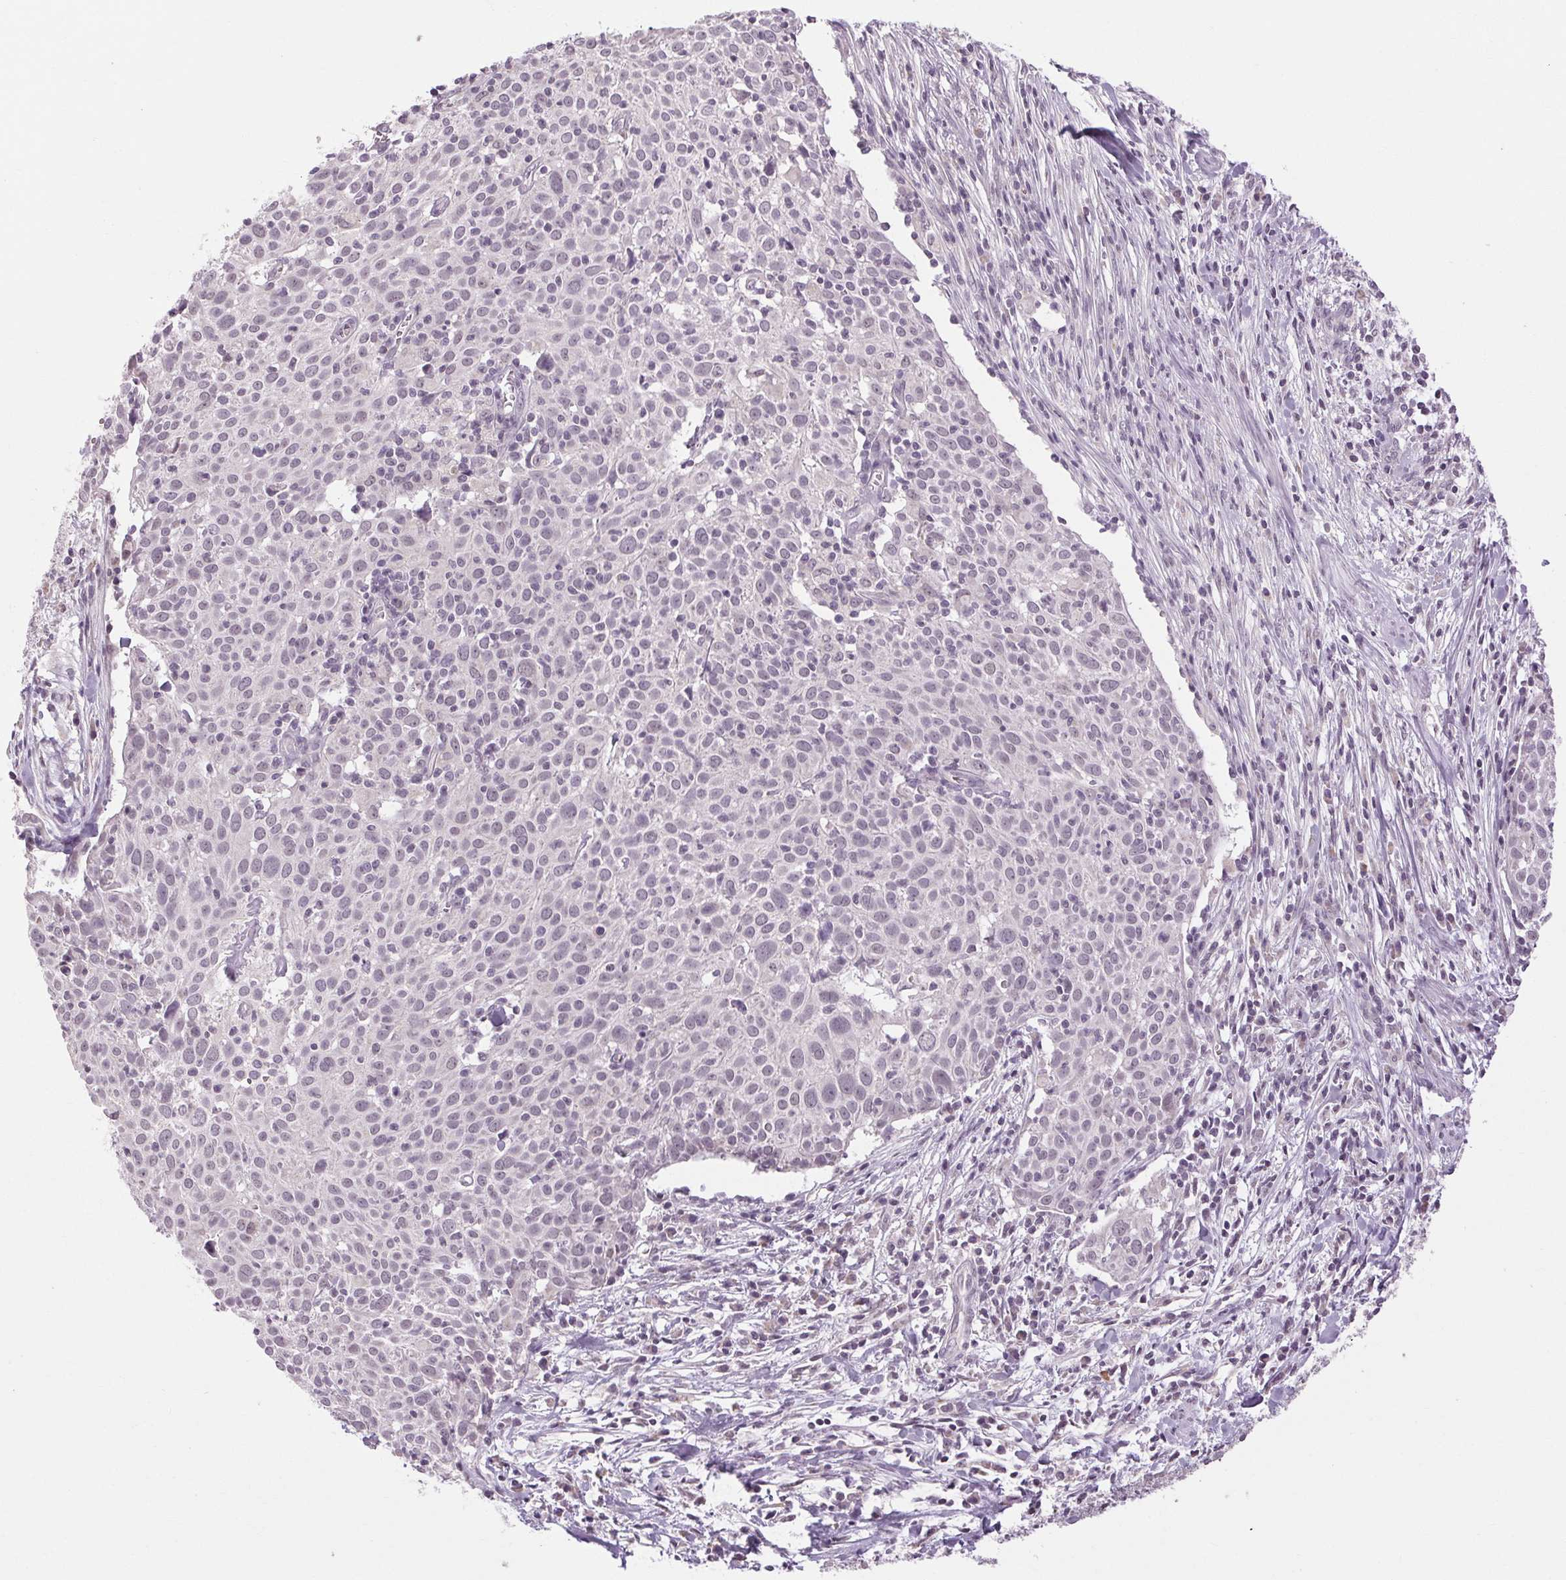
{"staining": {"intensity": "negative", "quantity": "none", "location": "none"}, "tissue": "cervical cancer", "cell_type": "Tumor cells", "image_type": "cancer", "snomed": [{"axis": "morphology", "description": "Squamous cell carcinoma, NOS"}, {"axis": "topography", "description": "Cervix"}], "caption": "An image of human cervical cancer (squamous cell carcinoma) is negative for staining in tumor cells.", "gene": "KLHL40", "patient": {"sex": "female", "age": 39}}